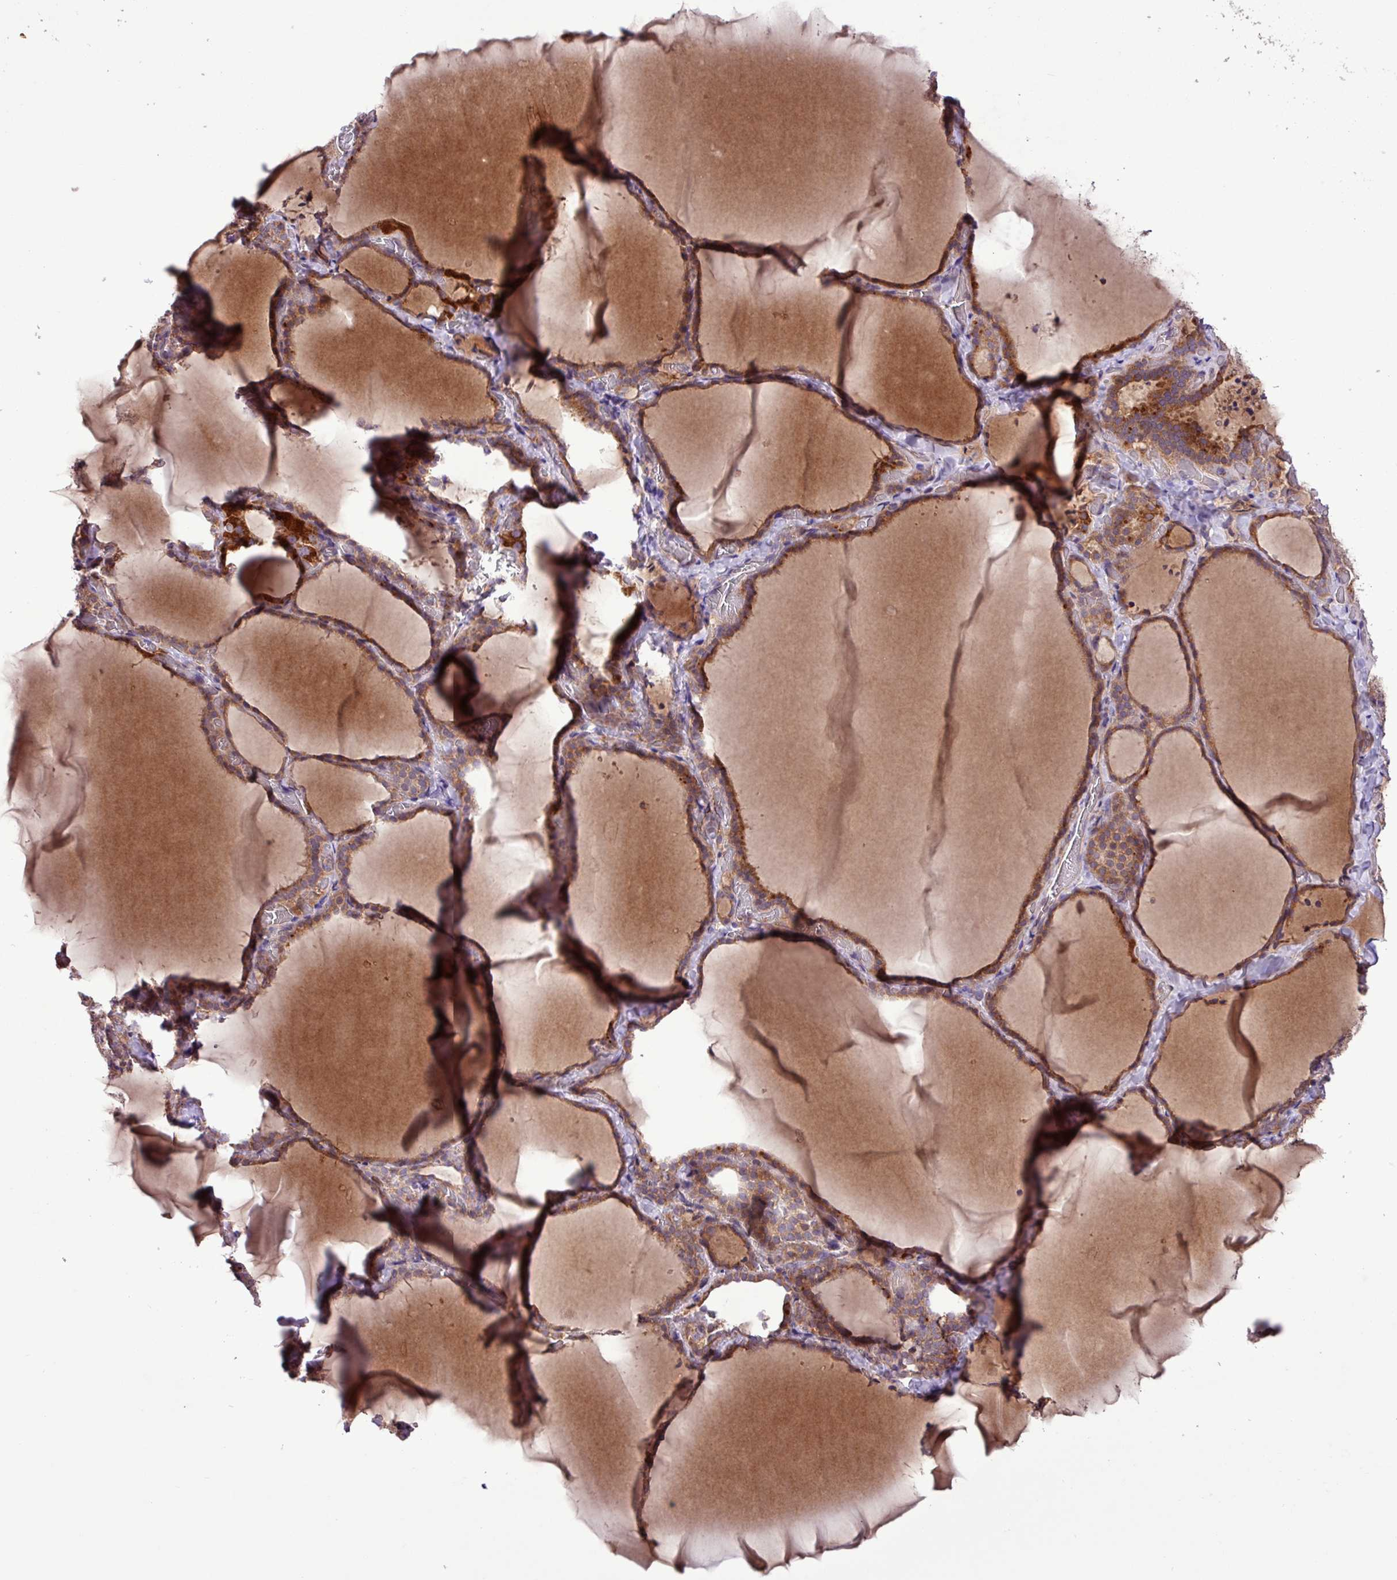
{"staining": {"intensity": "strong", "quantity": ">75%", "location": "cytoplasmic/membranous"}, "tissue": "thyroid gland", "cell_type": "Glandular cells", "image_type": "normal", "snomed": [{"axis": "morphology", "description": "Normal tissue, NOS"}, {"axis": "topography", "description": "Thyroid gland"}], "caption": "DAB (3,3'-diaminobenzidine) immunohistochemical staining of normal thyroid gland demonstrates strong cytoplasmic/membranous protein expression in approximately >75% of glandular cells.", "gene": "TIMM10B", "patient": {"sex": "female", "age": 22}}